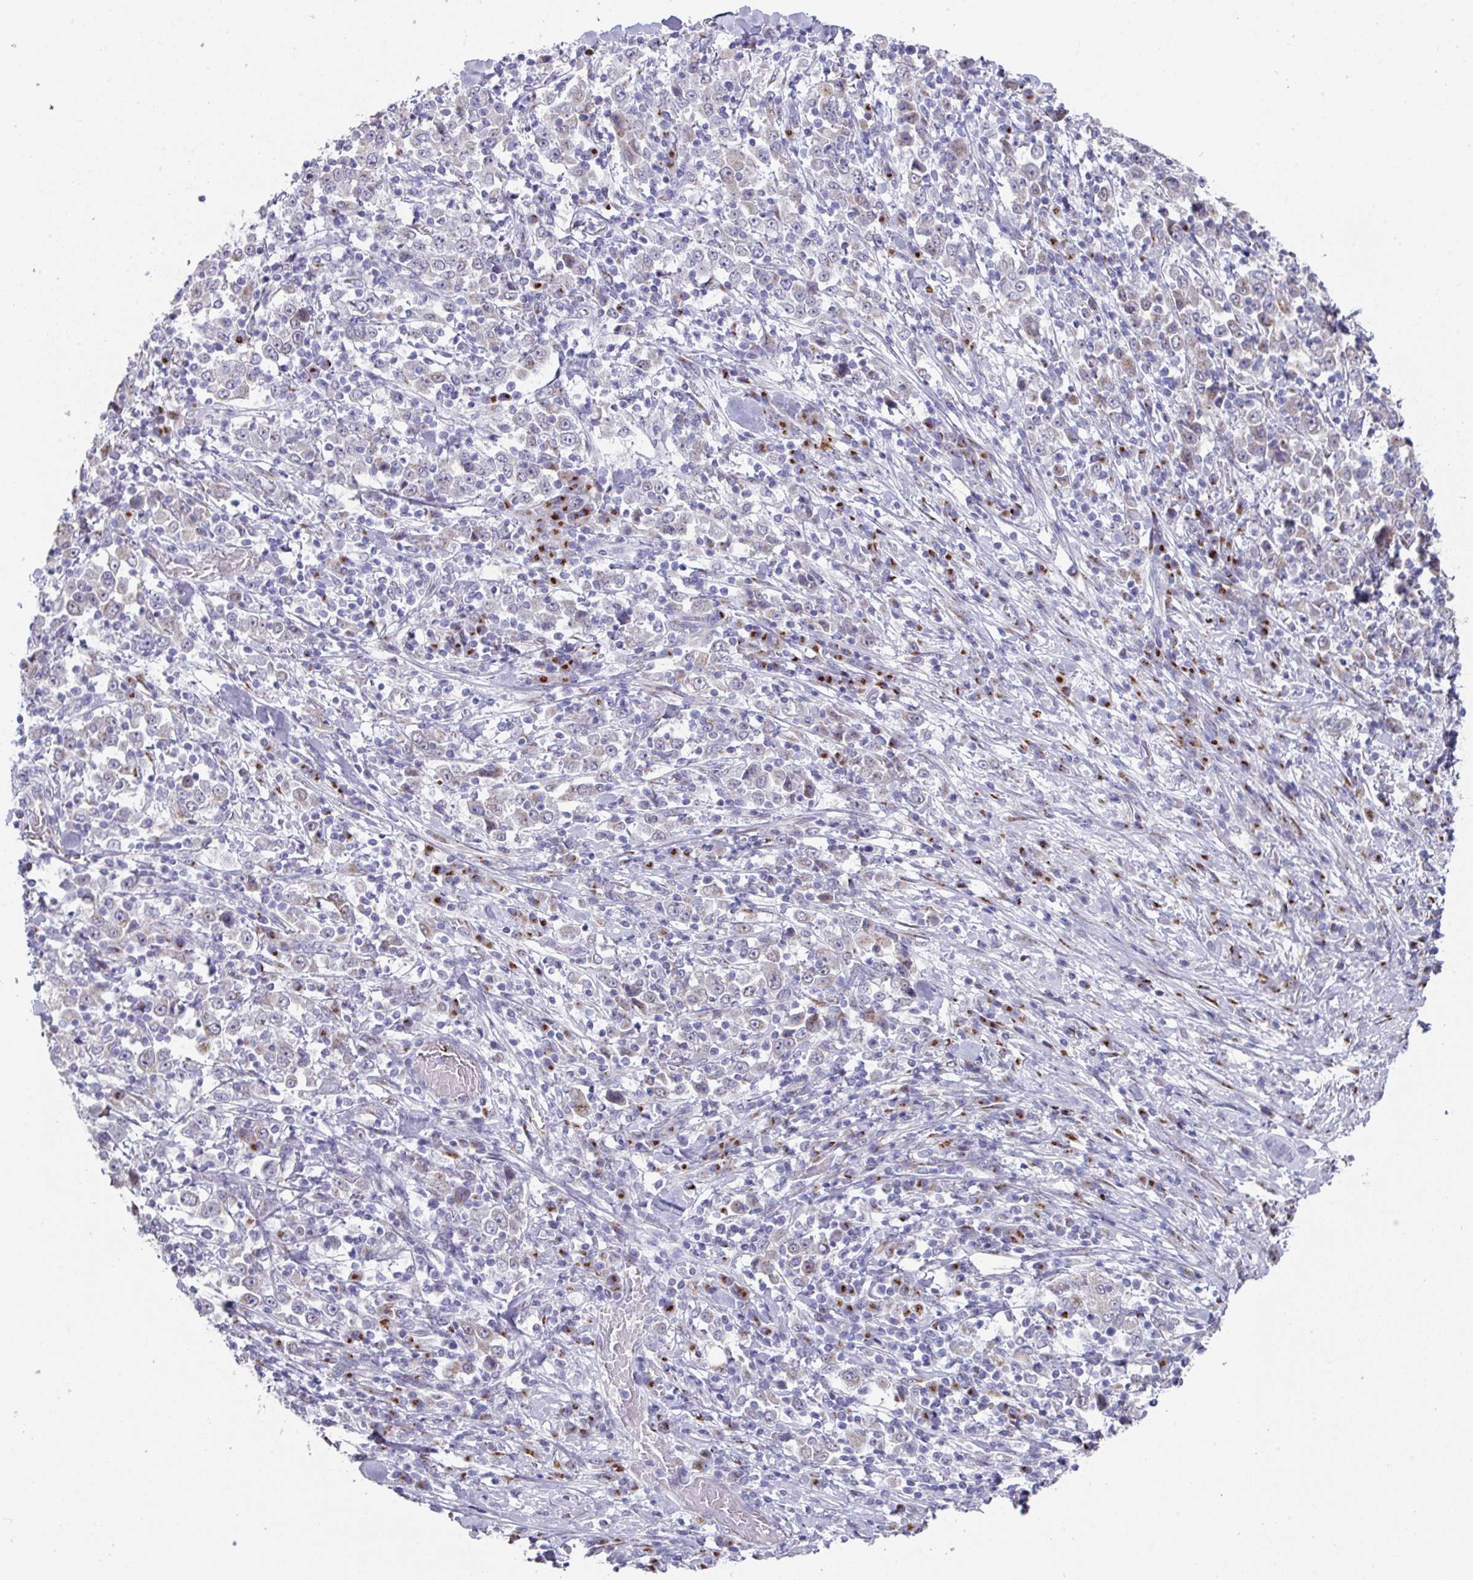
{"staining": {"intensity": "negative", "quantity": "none", "location": "none"}, "tissue": "stomach cancer", "cell_type": "Tumor cells", "image_type": "cancer", "snomed": [{"axis": "morphology", "description": "Normal tissue, NOS"}, {"axis": "morphology", "description": "Adenocarcinoma, NOS"}, {"axis": "topography", "description": "Stomach, upper"}, {"axis": "topography", "description": "Stomach"}], "caption": "Tumor cells show no significant staining in adenocarcinoma (stomach).", "gene": "VKORC1L1", "patient": {"sex": "male", "age": 59}}